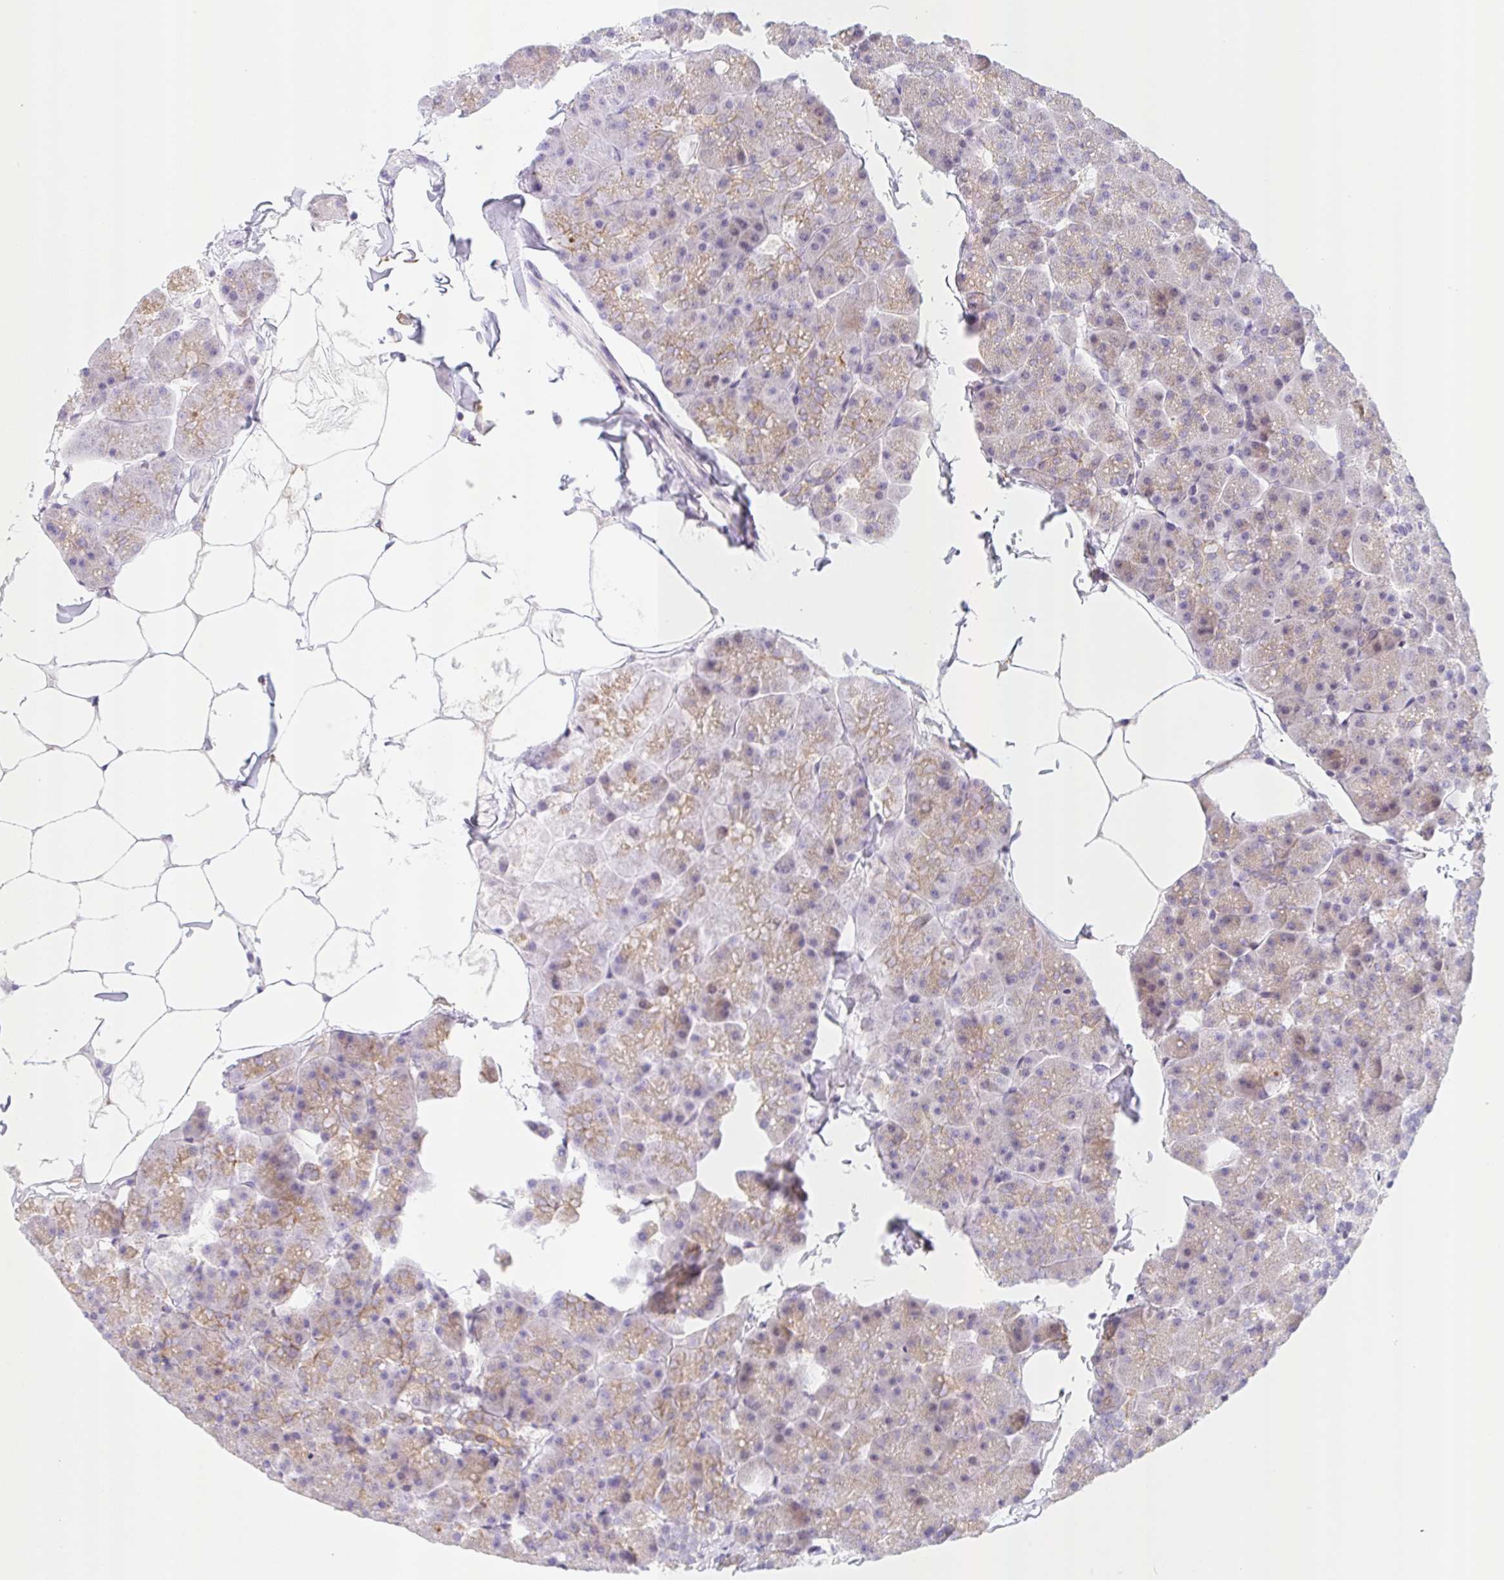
{"staining": {"intensity": "weak", "quantity": ">75%", "location": "cytoplasmic/membranous,nuclear"}, "tissue": "pancreas", "cell_type": "Exocrine glandular cells", "image_type": "normal", "snomed": [{"axis": "morphology", "description": "Normal tissue, NOS"}, {"axis": "topography", "description": "Pancreas"}], "caption": "Brown immunohistochemical staining in benign human pancreas reveals weak cytoplasmic/membranous,nuclear positivity in about >75% of exocrine glandular cells.", "gene": "TBPL2", "patient": {"sex": "male", "age": 35}}